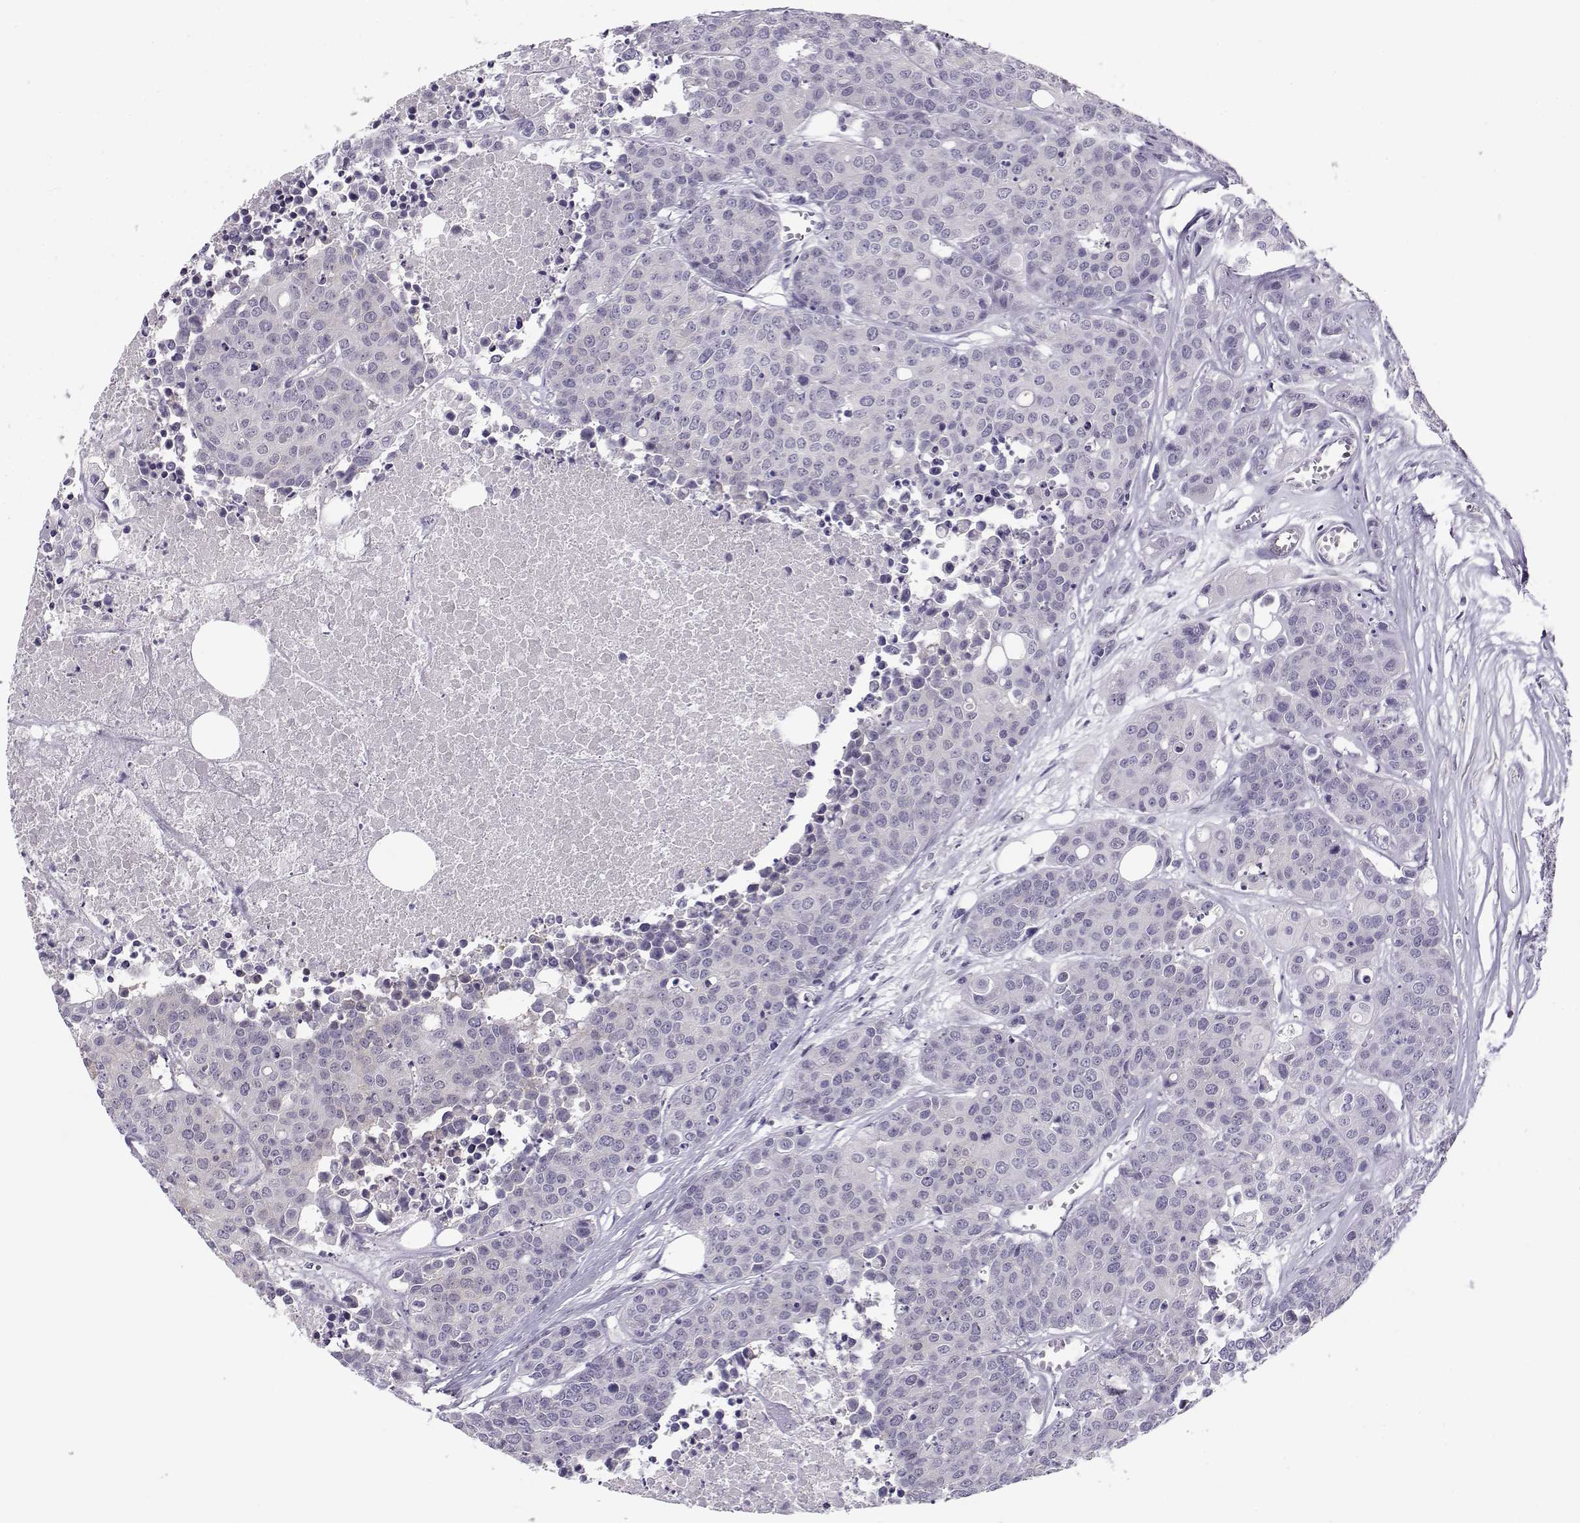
{"staining": {"intensity": "negative", "quantity": "none", "location": "none"}, "tissue": "carcinoid", "cell_type": "Tumor cells", "image_type": "cancer", "snomed": [{"axis": "morphology", "description": "Carcinoid, malignant, NOS"}, {"axis": "topography", "description": "Colon"}], "caption": "DAB immunohistochemical staining of human carcinoid (malignant) reveals no significant positivity in tumor cells.", "gene": "C16orf86", "patient": {"sex": "male", "age": 81}}